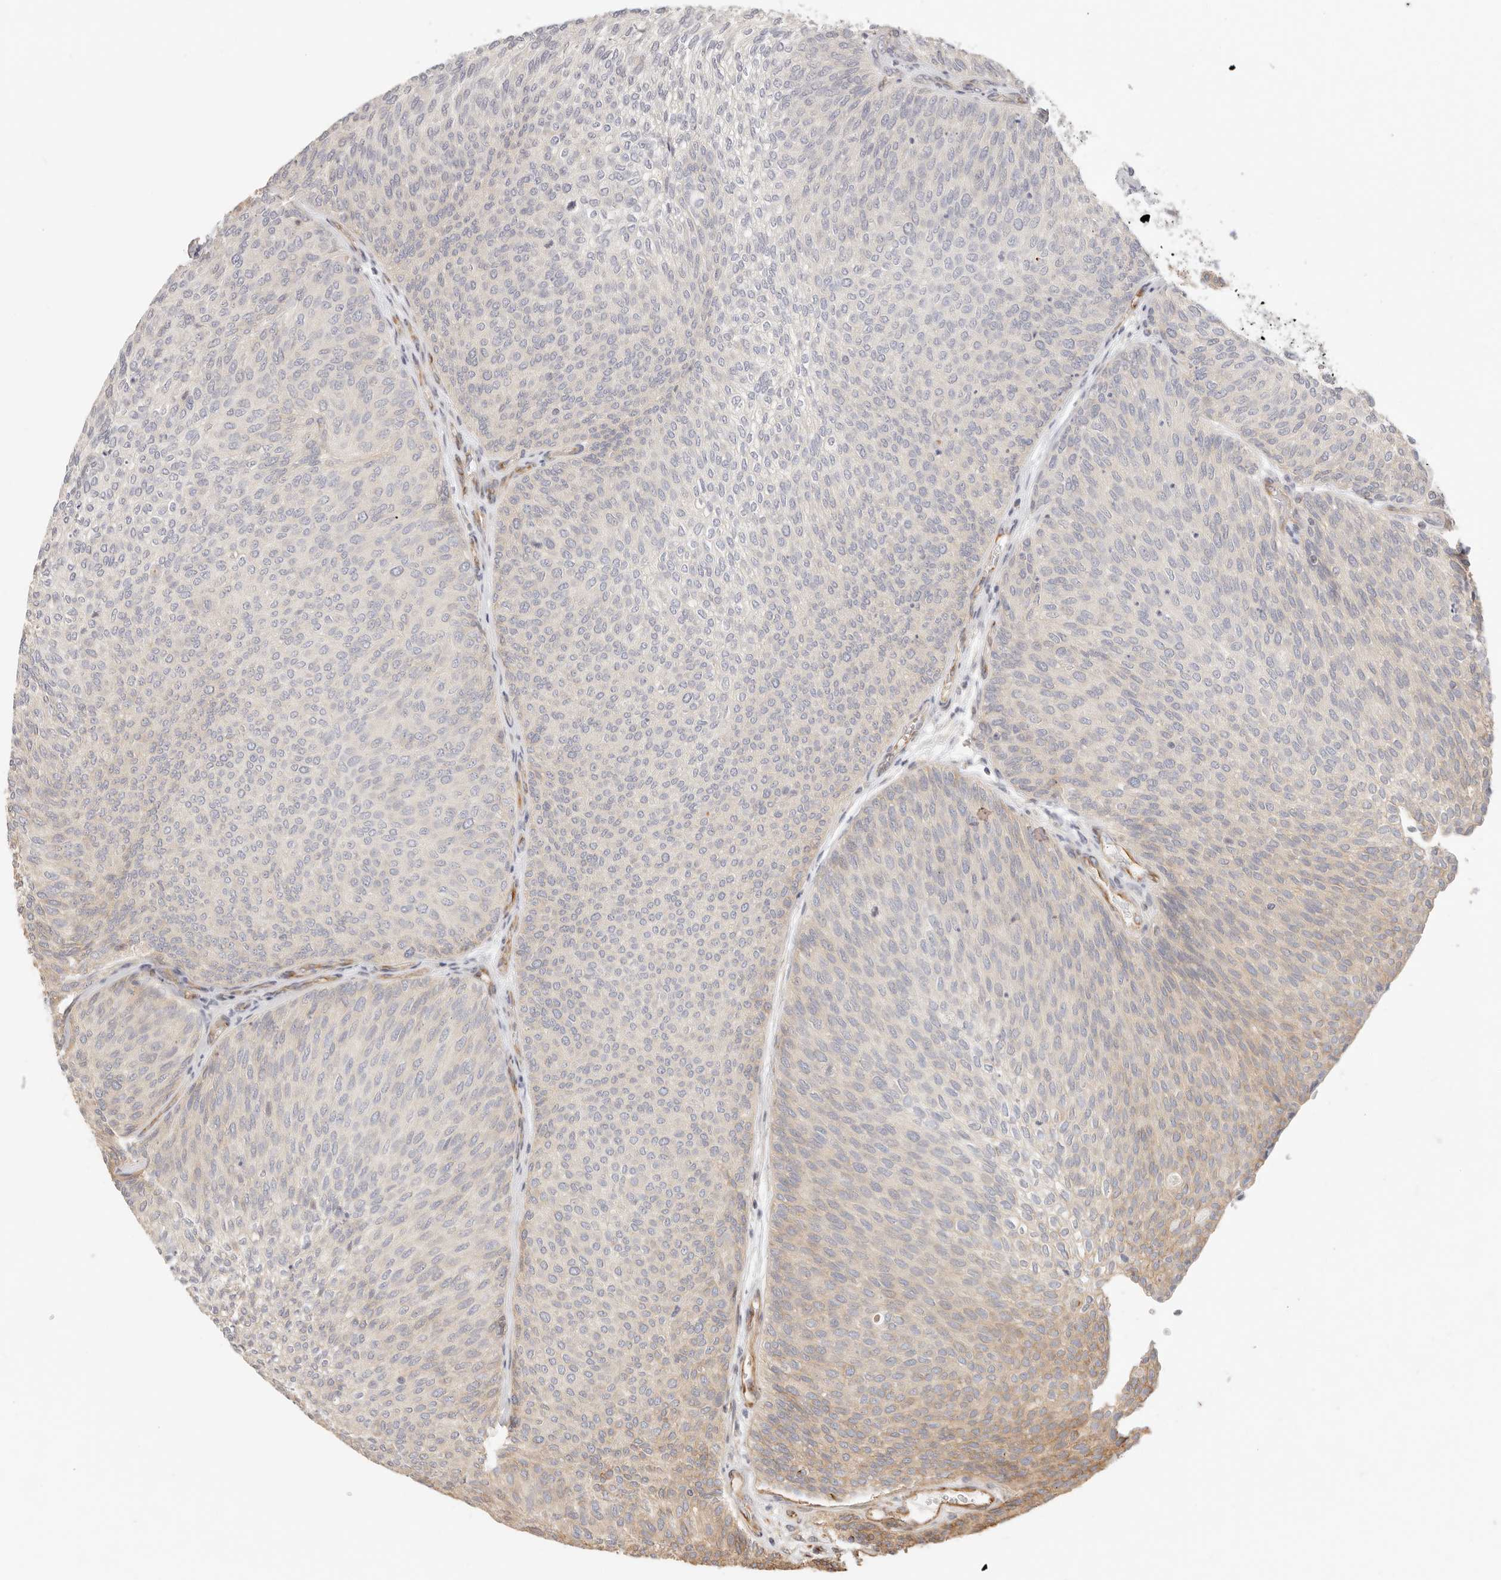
{"staining": {"intensity": "weak", "quantity": "<25%", "location": "cytoplasmic/membranous"}, "tissue": "urothelial cancer", "cell_type": "Tumor cells", "image_type": "cancer", "snomed": [{"axis": "morphology", "description": "Urothelial carcinoma, Low grade"}, {"axis": "topography", "description": "Urinary bladder"}], "caption": "Urothelial cancer stained for a protein using immunohistochemistry displays no positivity tumor cells.", "gene": "DTNBP1", "patient": {"sex": "female", "age": 79}}